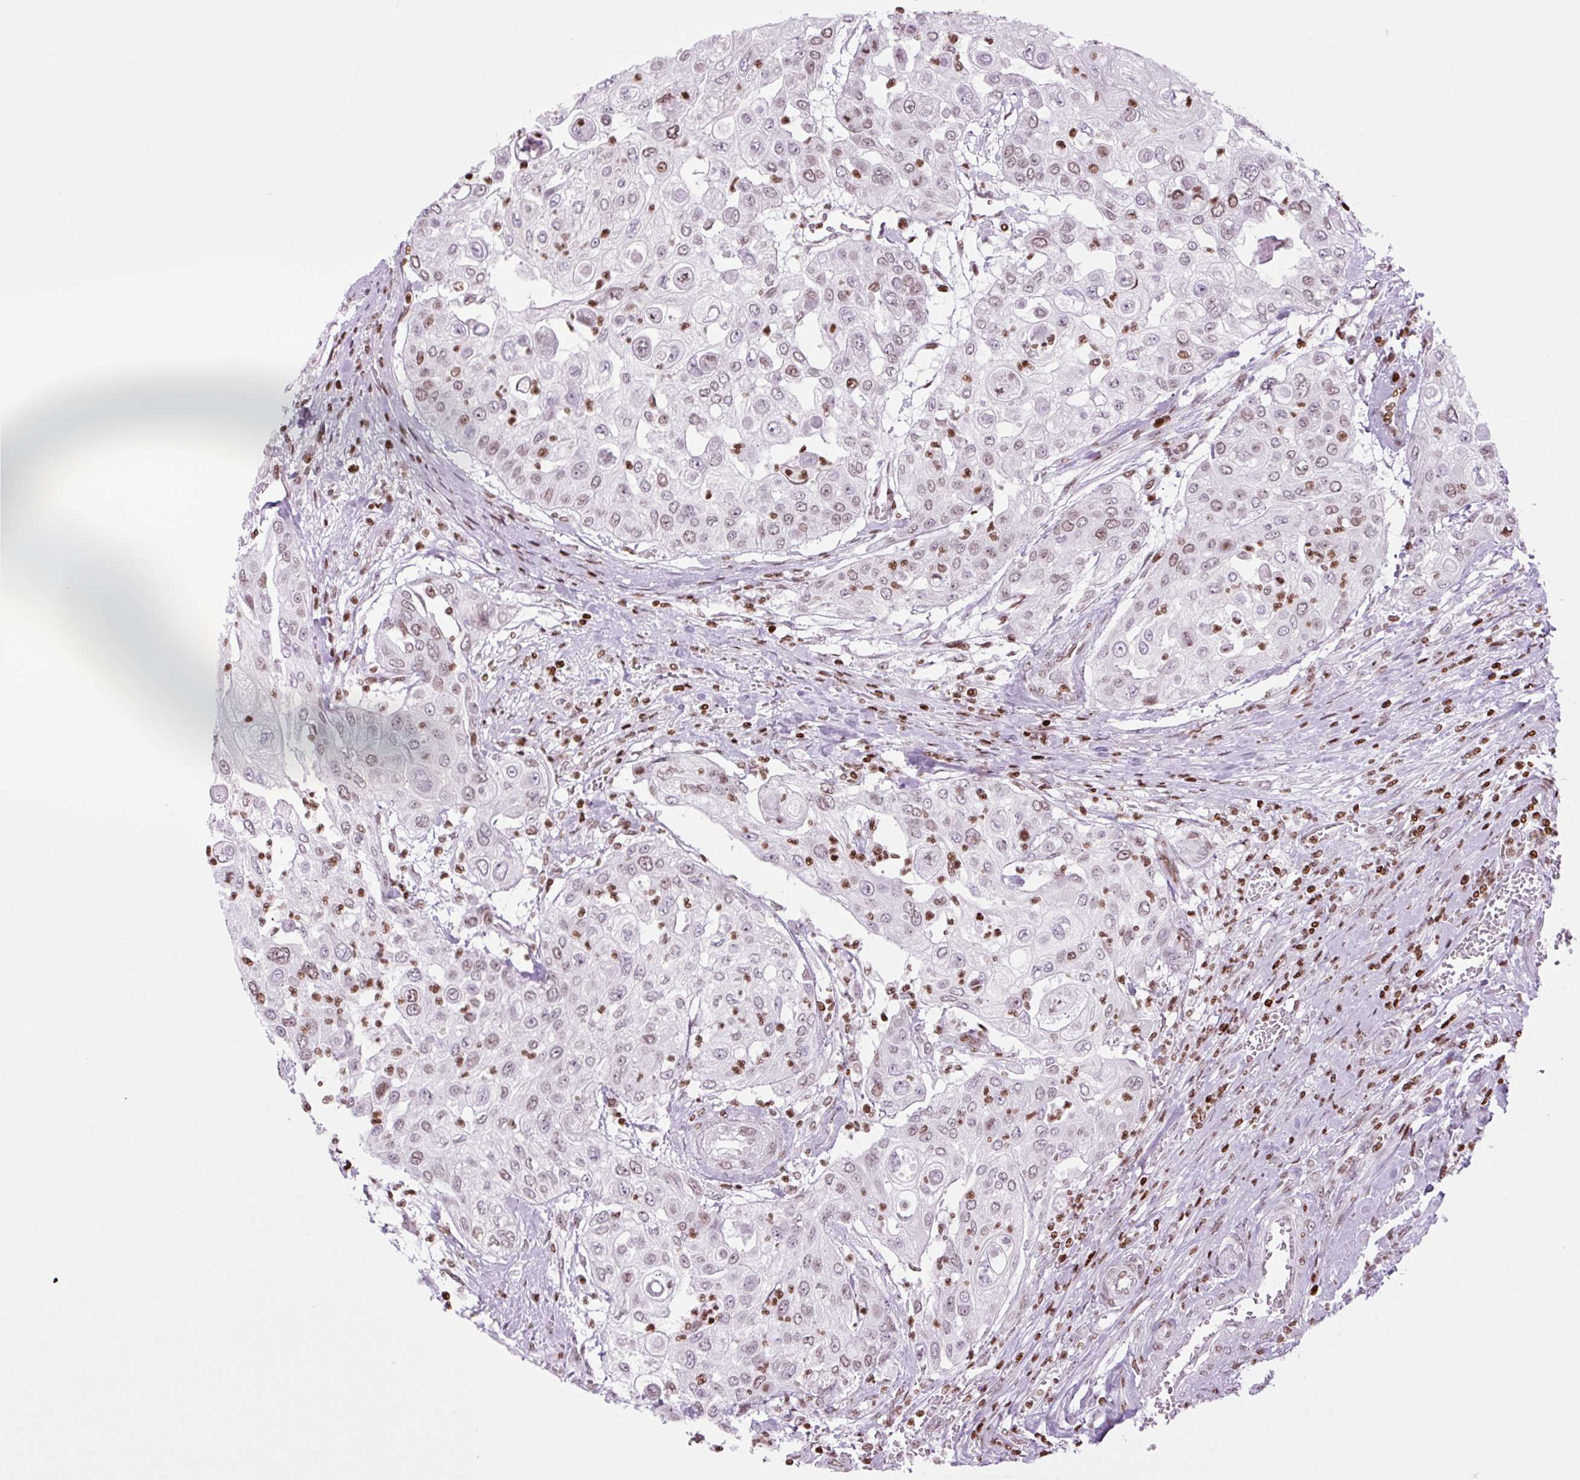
{"staining": {"intensity": "moderate", "quantity": "<25%", "location": "nuclear"}, "tissue": "urothelial cancer", "cell_type": "Tumor cells", "image_type": "cancer", "snomed": [{"axis": "morphology", "description": "Urothelial carcinoma, High grade"}, {"axis": "topography", "description": "Urinary bladder"}], "caption": "Protein staining of urothelial cancer tissue reveals moderate nuclear positivity in approximately <25% of tumor cells.", "gene": "H1-3", "patient": {"sex": "female", "age": 79}}